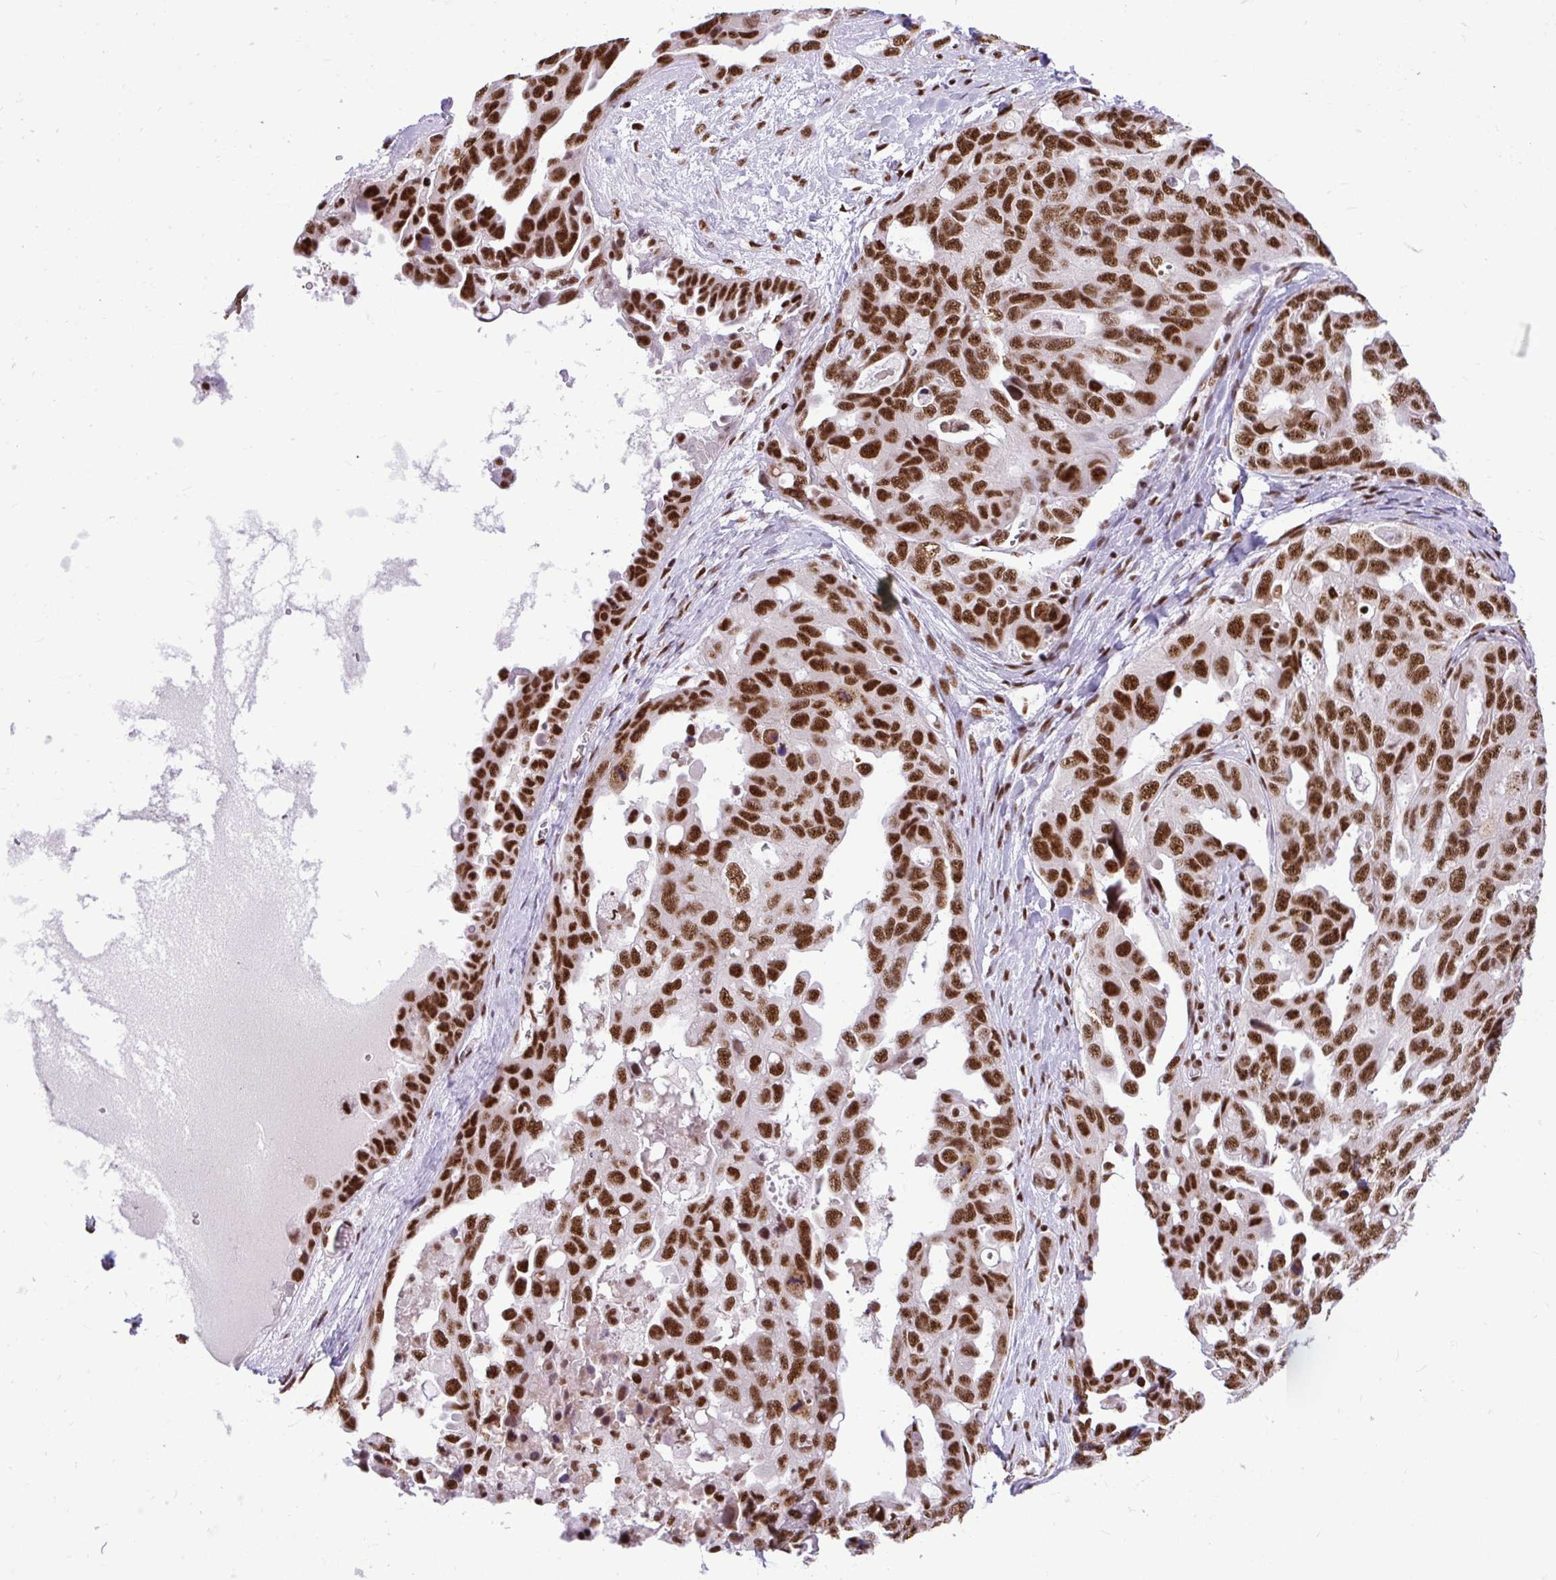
{"staining": {"intensity": "strong", "quantity": ">75%", "location": "nuclear"}, "tissue": "ovarian cancer", "cell_type": "Tumor cells", "image_type": "cancer", "snomed": [{"axis": "morphology", "description": "Carcinoma, endometroid"}, {"axis": "topography", "description": "Ovary"}], "caption": "A micrograph of human endometroid carcinoma (ovarian) stained for a protein displays strong nuclear brown staining in tumor cells. (DAB IHC, brown staining for protein, blue staining for nuclei).", "gene": "PRPF19", "patient": {"sex": "female", "age": 70}}